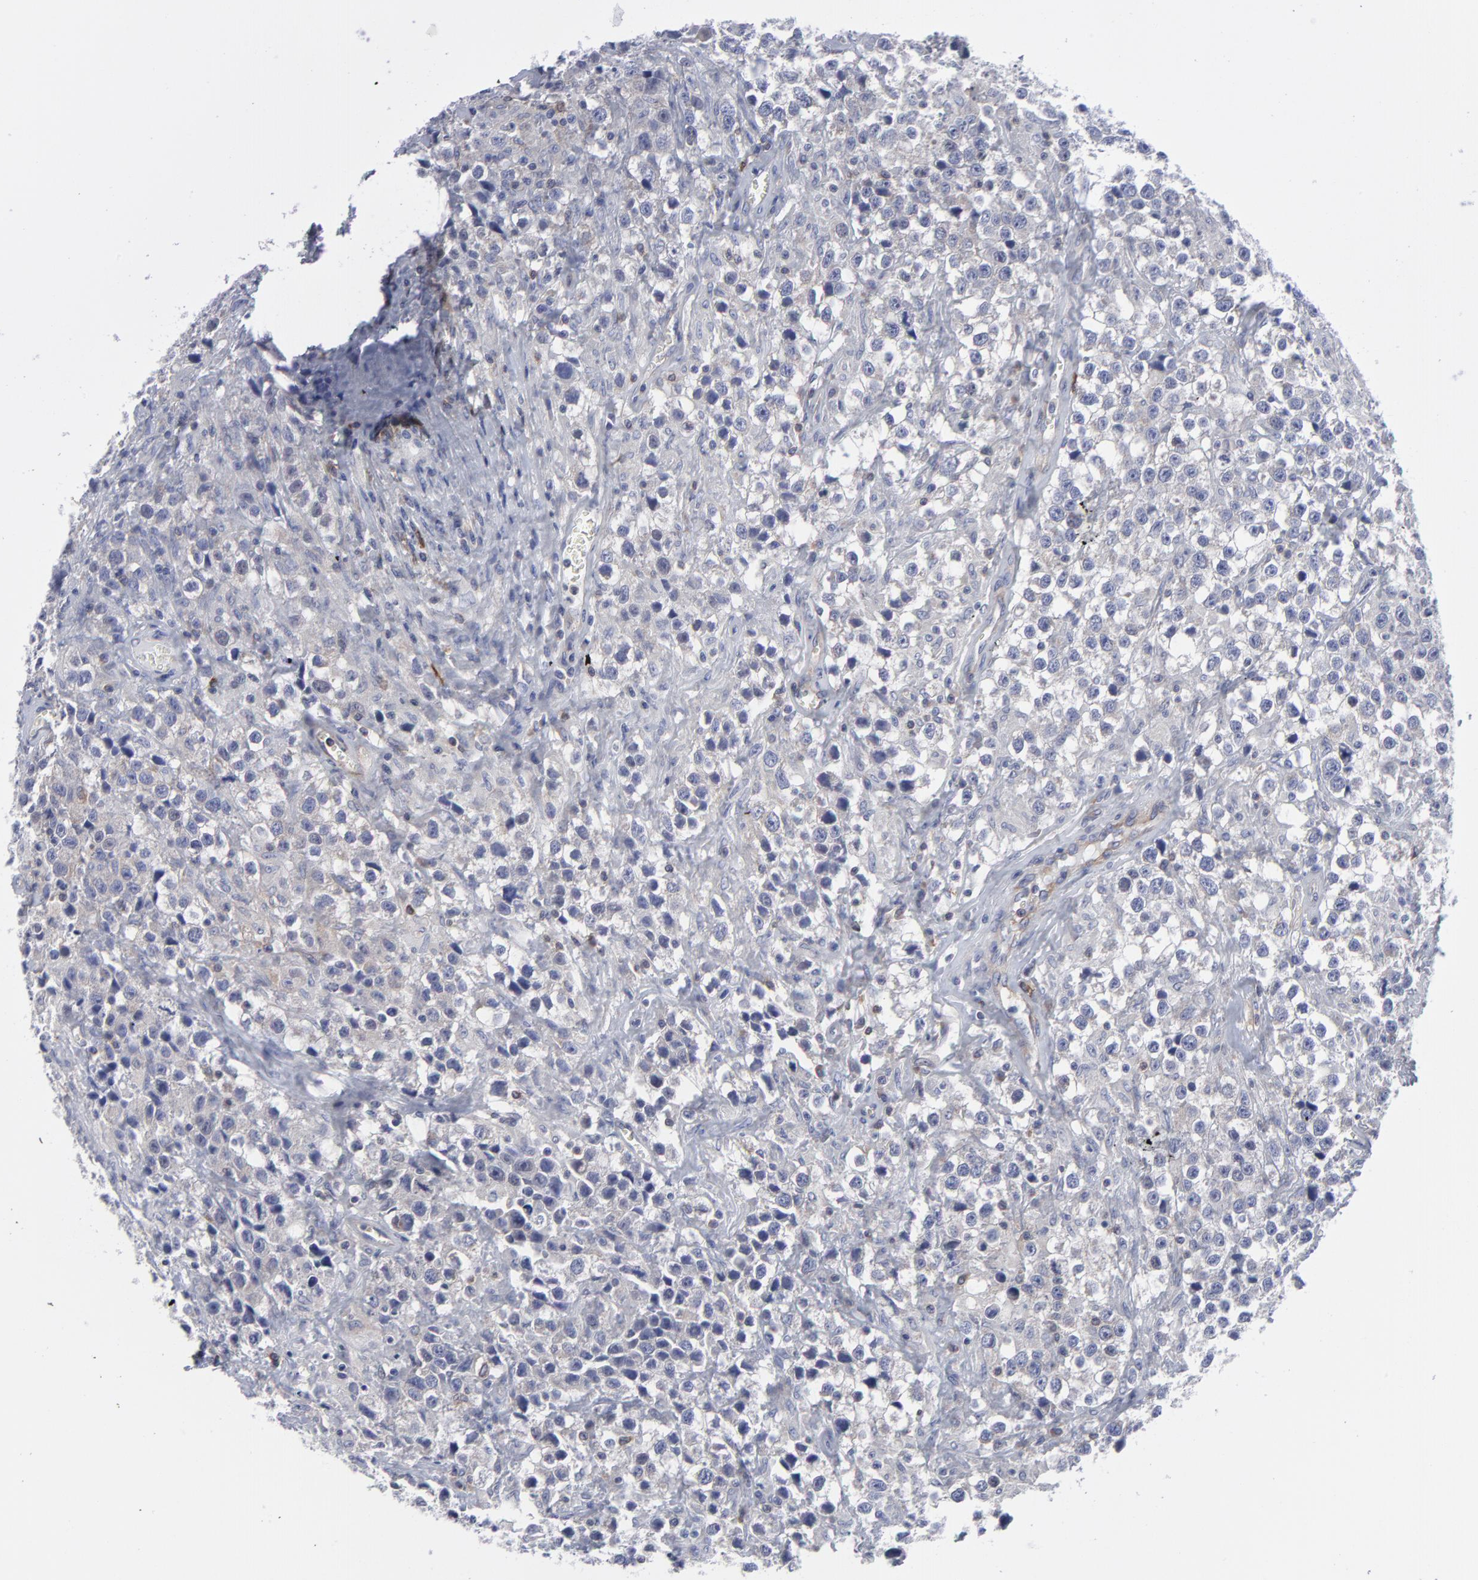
{"staining": {"intensity": "negative", "quantity": "none", "location": "none"}, "tissue": "testis cancer", "cell_type": "Tumor cells", "image_type": "cancer", "snomed": [{"axis": "morphology", "description": "Seminoma, NOS"}, {"axis": "topography", "description": "Testis"}], "caption": "High magnification brightfield microscopy of testis cancer (seminoma) stained with DAB (brown) and counterstained with hematoxylin (blue): tumor cells show no significant expression. (Stains: DAB (3,3'-diaminobenzidine) IHC with hematoxylin counter stain, Microscopy: brightfield microscopy at high magnification).", "gene": "NFKBIA", "patient": {"sex": "male", "age": 43}}